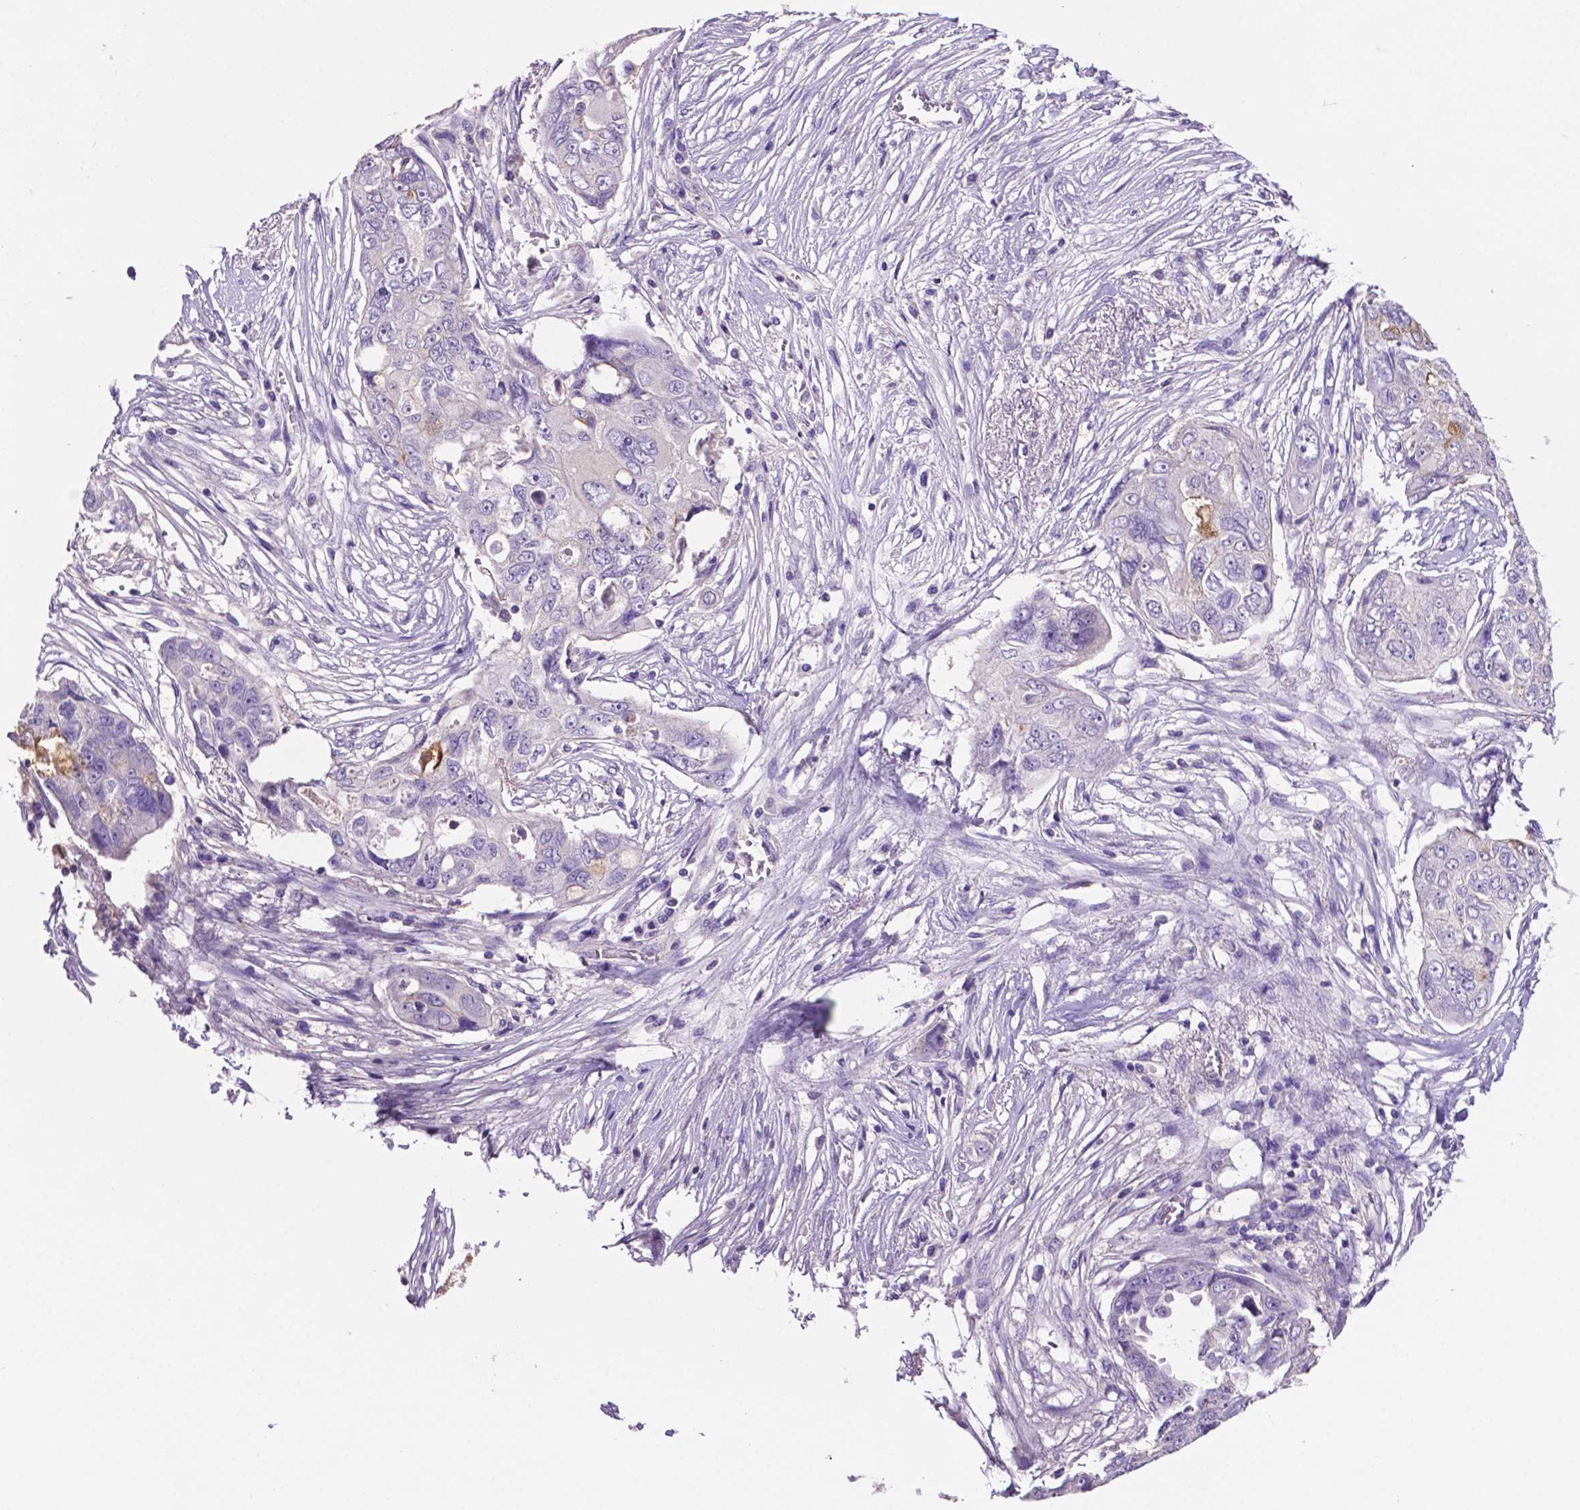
{"staining": {"intensity": "moderate", "quantity": "<25%", "location": "cytoplasmic/membranous"}, "tissue": "ovarian cancer", "cell_type": "Tumor cells", "image_type": "cancer", "snomed": [{"axis": "morphology", "description": "Carcinoma, endometroid"}, {"axis": "topography", "description": "Ovary"}], "caption": "Ovarian cancer (endometroid carcinoma) was stained to show a protein in brown. There is low levels of moderate cytoplasmic/membranous positivity in about <25% of tumor cells. Ihc stains the protein in brown and the nuclei are stained blue.", "gene": "PRPS2", "patient": {"sex": "female", "age": 70}}